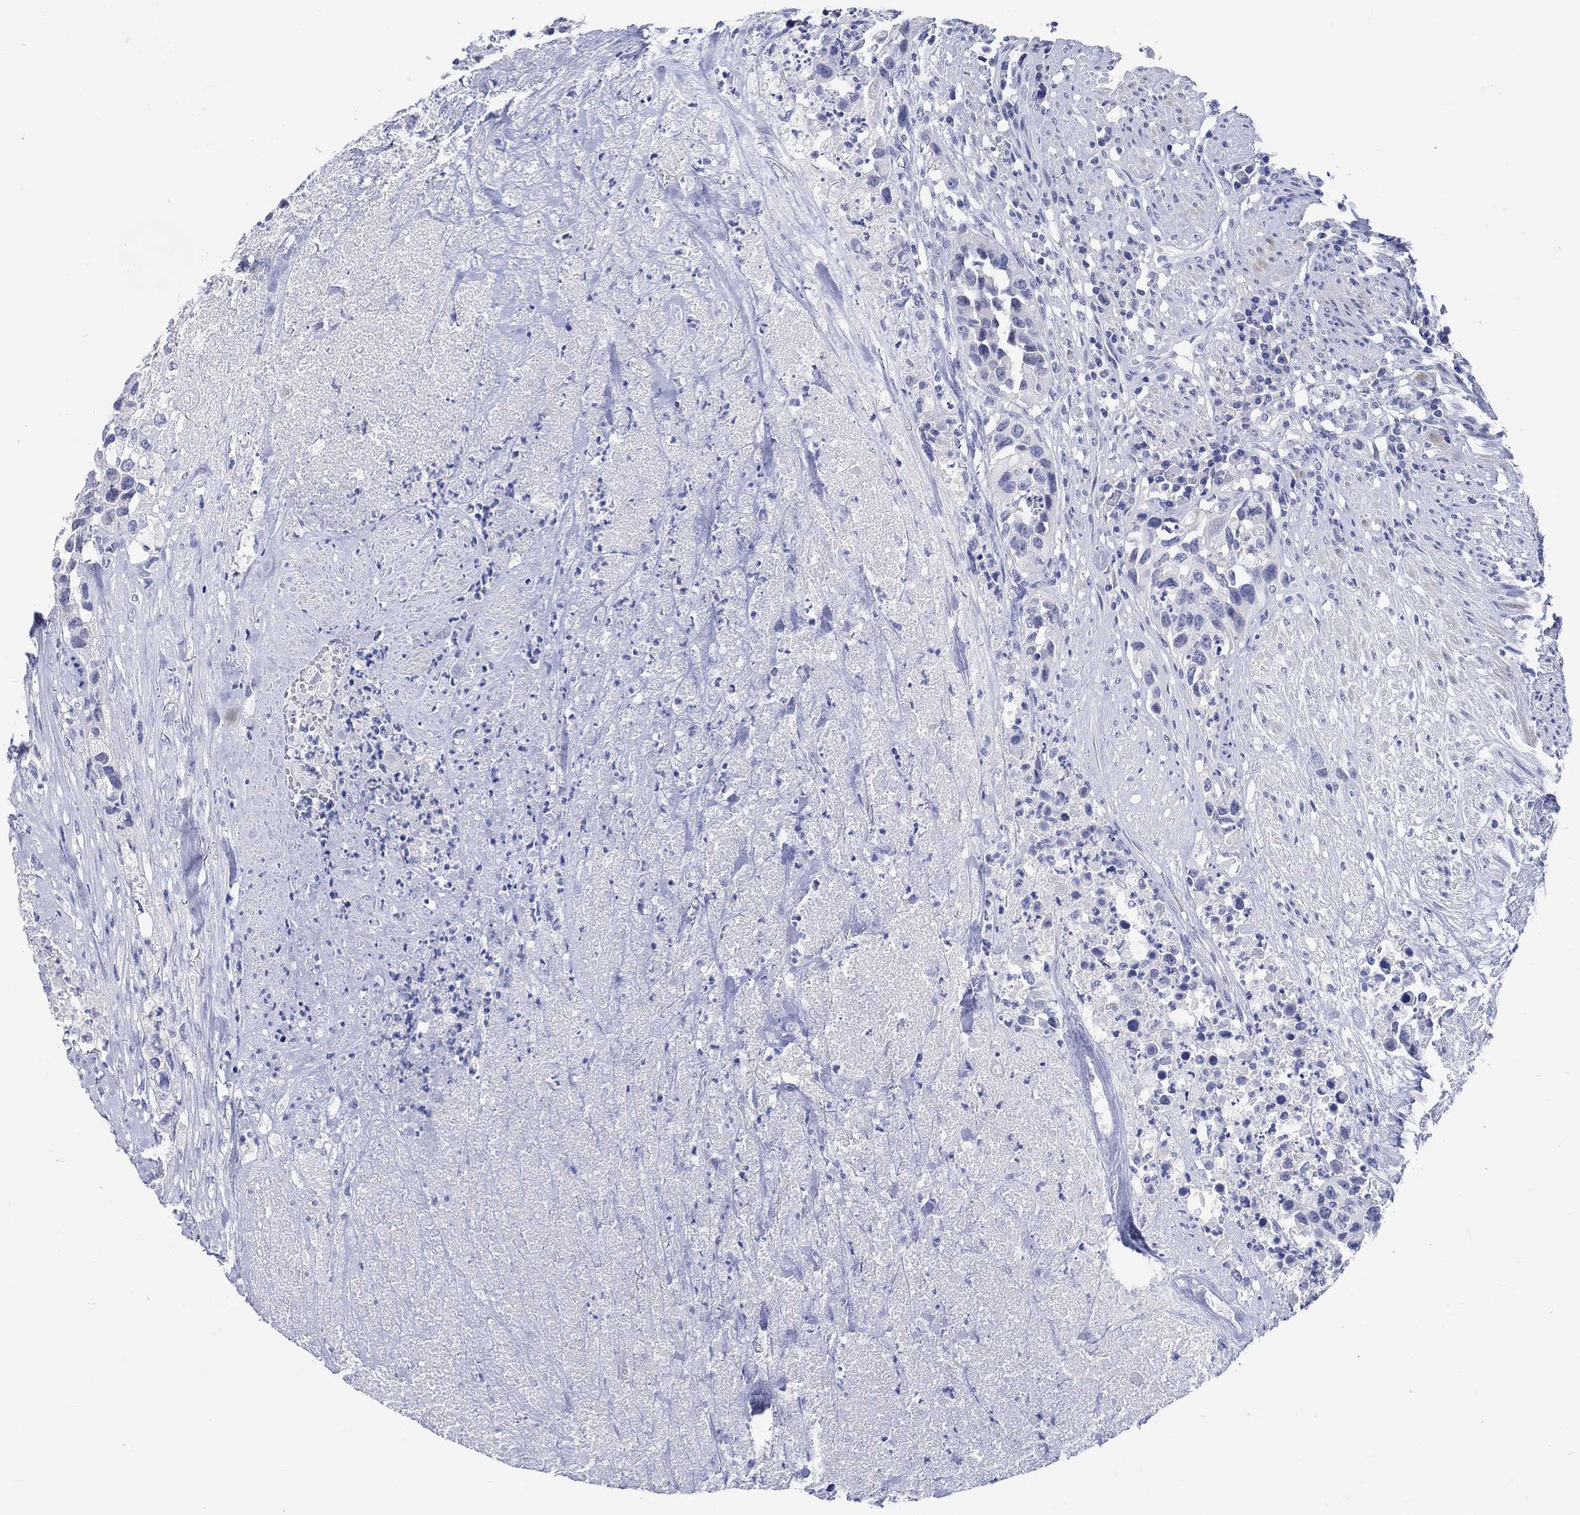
{"staining": {"intensity": "negative", "quantity": "none", "location": "none"}, "tissue": "urothelial cancer", "cell_type": "Tumor cells", "image_type": "cancer", "snomed": [{"axis": "morphology", "description": "Urothelial carcinoma, High grade"}, {"axis": "topography", "description": "Urinary bladder"}], "caption": "This image is of urothelial cancer stained with IHC to label a protein in brown with the nuclei are counter-stained blue. There is no positivity in tumor cells.", "gene": "C4orf47", "patient": {"sex": "female", "age": 73}}